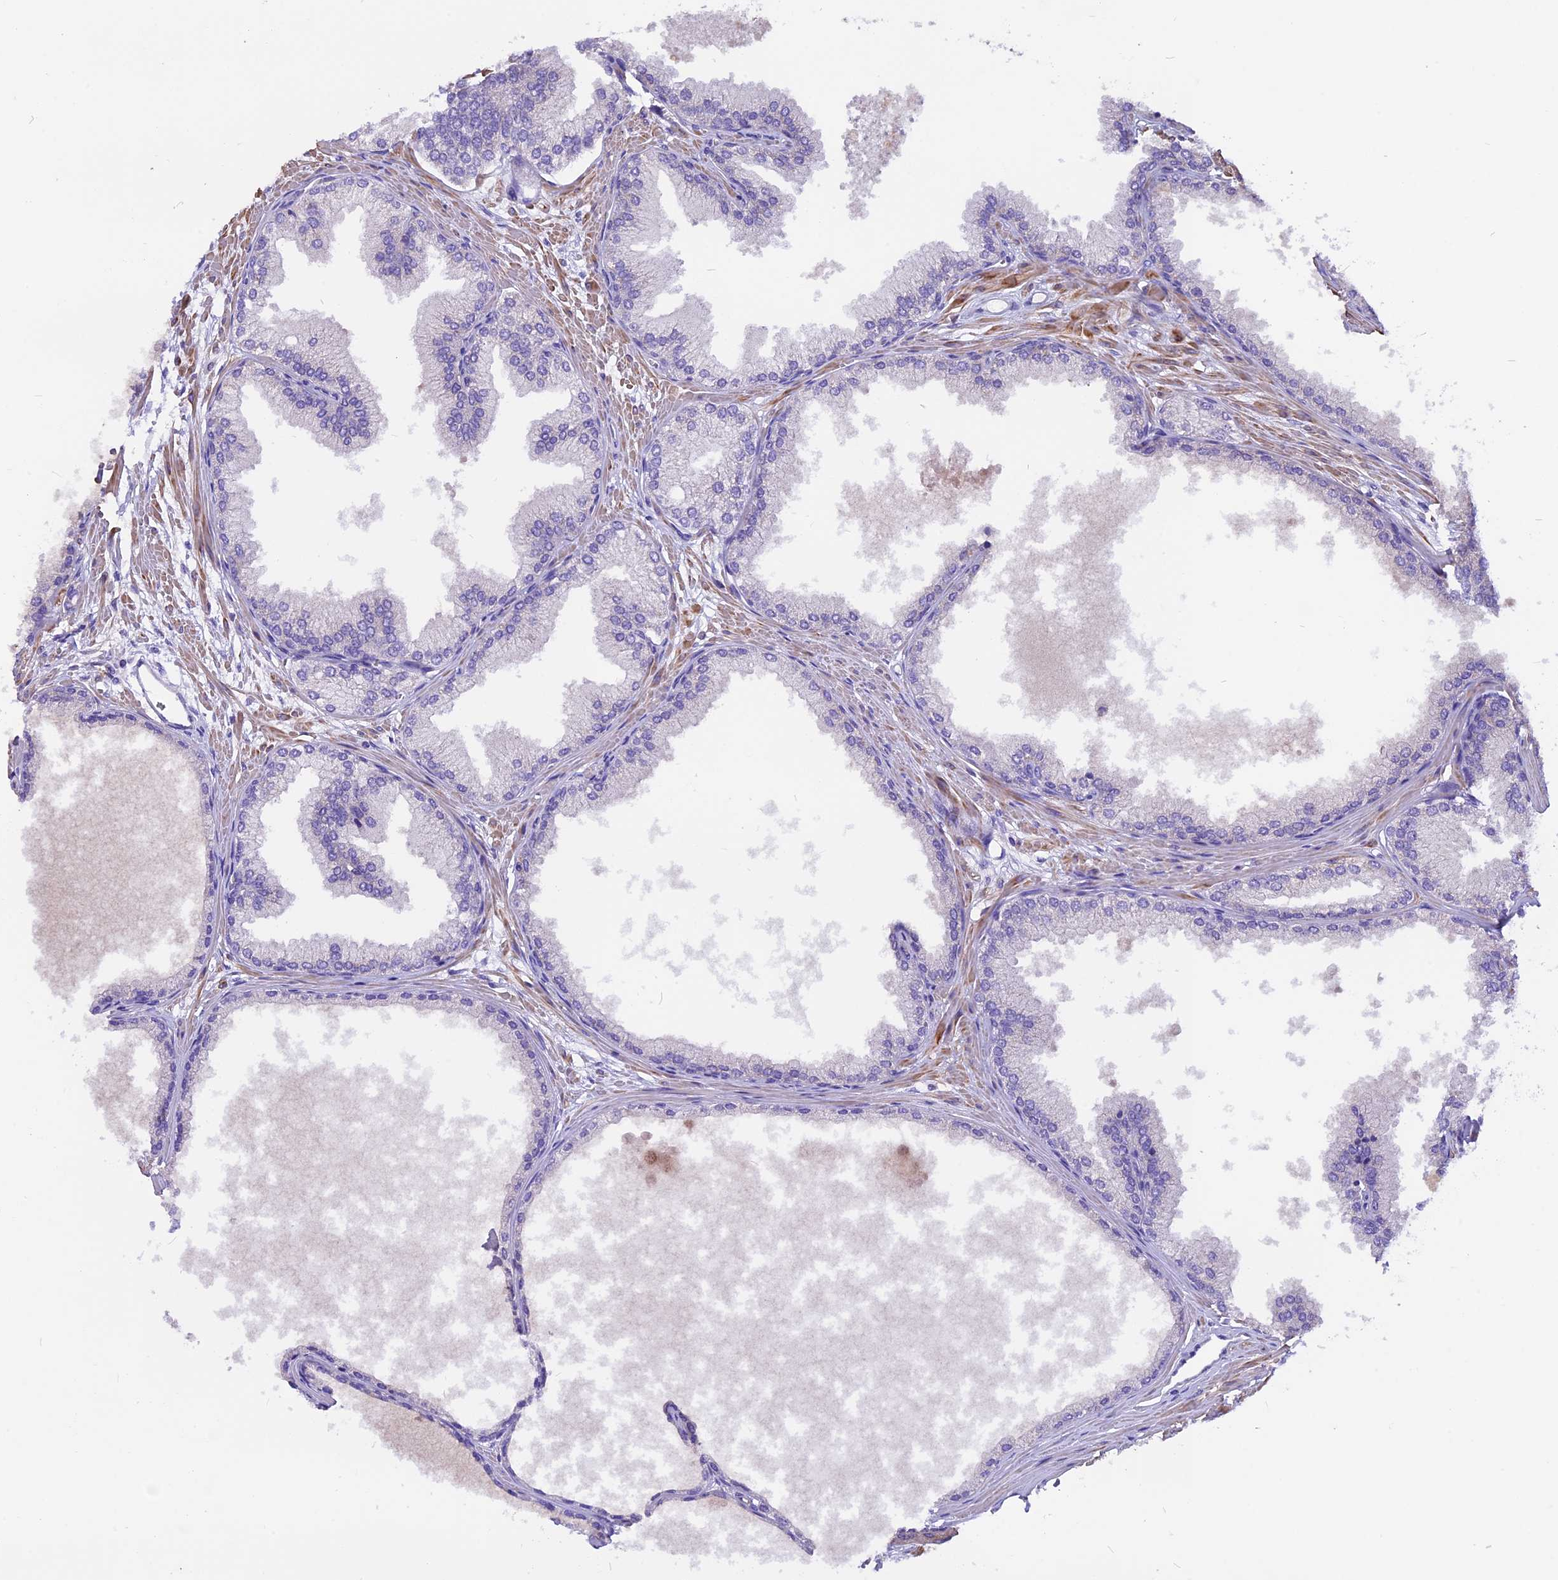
{"staining": {"intensity": "negative", "quantity": "none", "location": "none"}, "tissue": "prostate cancer", "cell_type": "Tumor cells", "image_type": "cancer", "snomed": [{"axis": "morphology", "description": "Adenocarcinoma, Low grade"}, {"axis": "topography", "description": "Prostate"}], "caption": "A high-resolution histopathology image shows IHC staining of low-grade adenocarcinoma (prostate), which exhibits no significant expression in tumor cells.", "gene": "ANO3", "patient": {"sex": "male", "age": 63}}